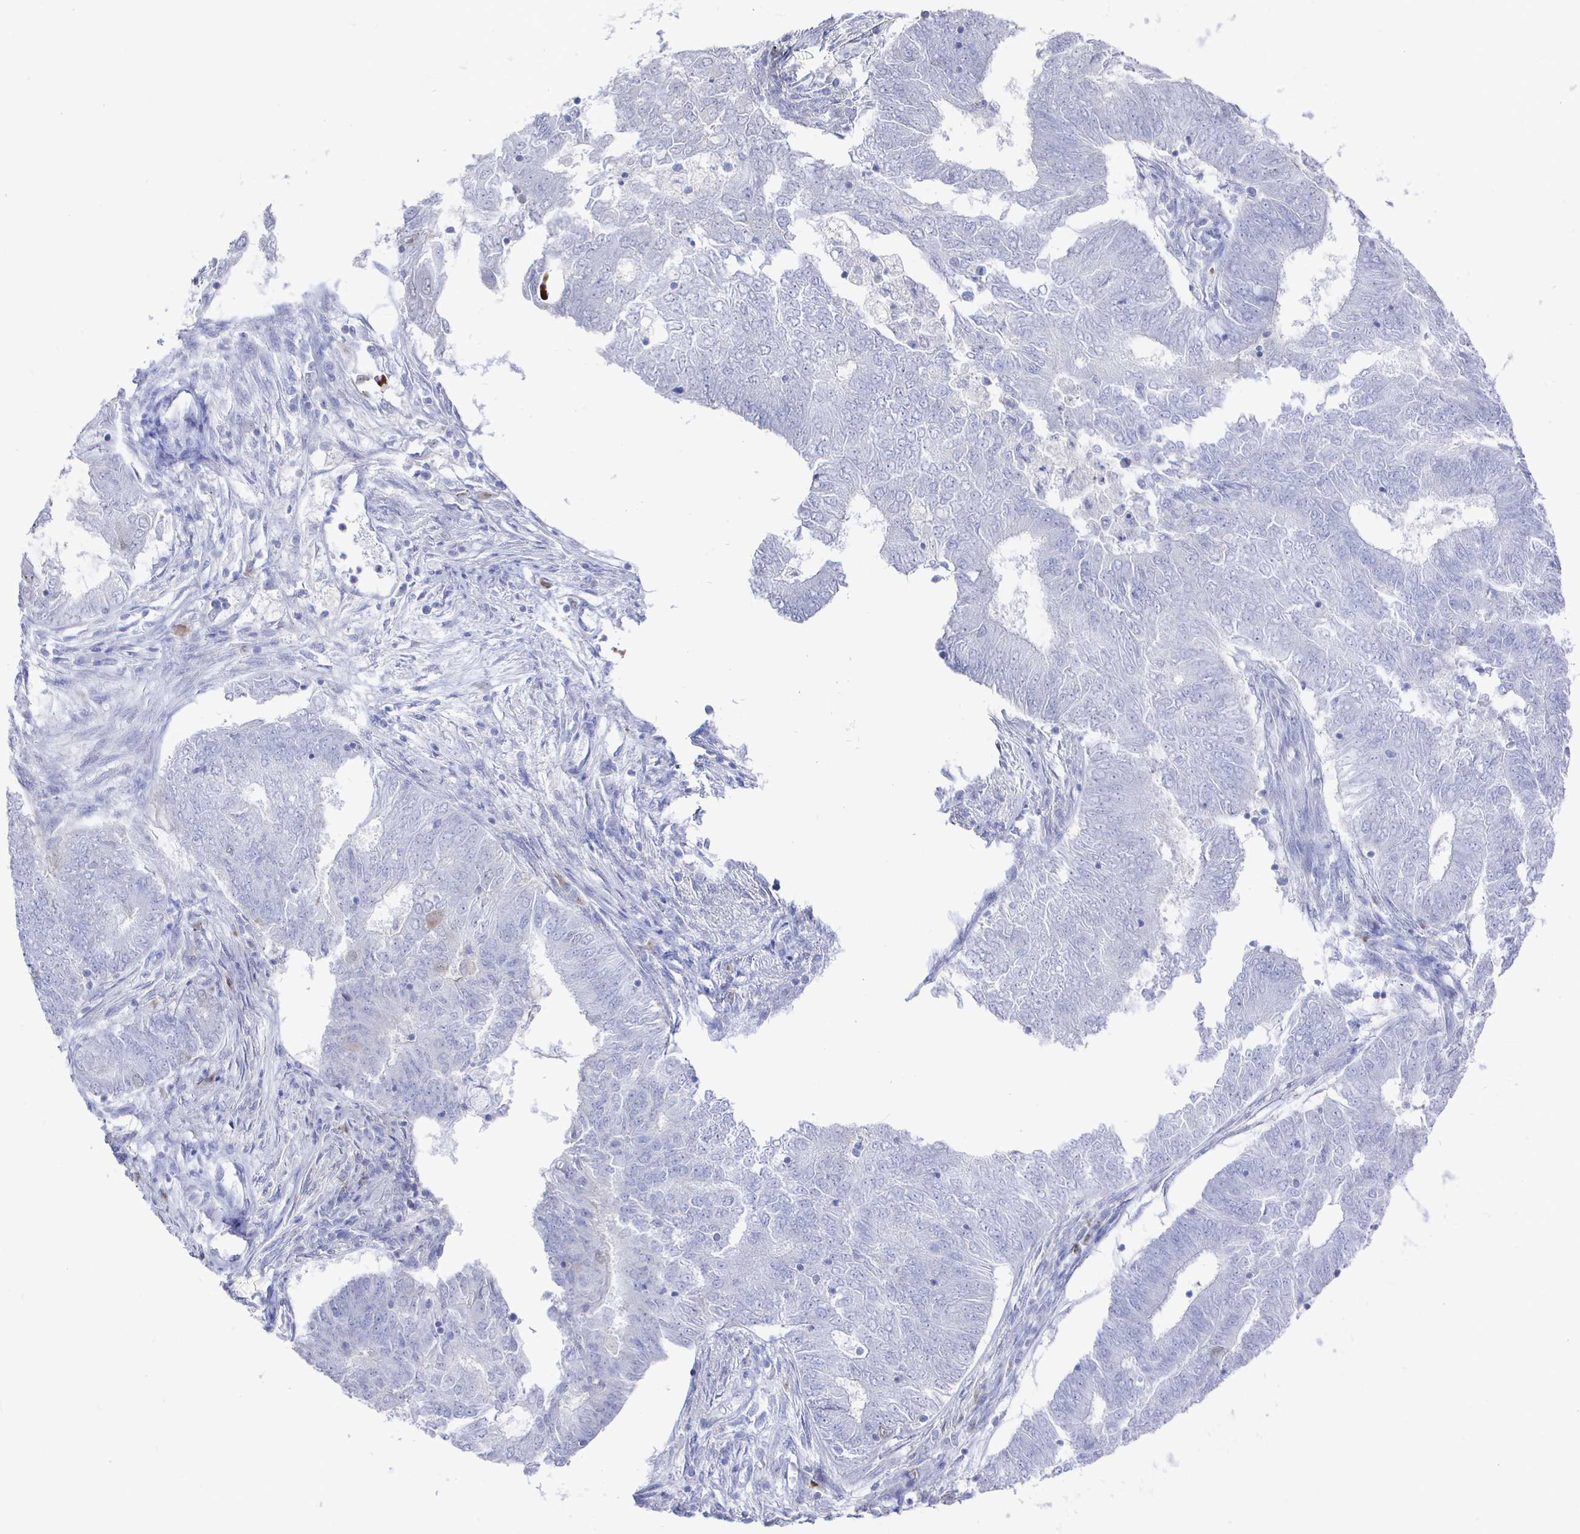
{"staining": {"intensity": "negative", "quantity": "none", "location": "none"}, "tissue": "endometrial cancer", "cell_type": "Tumor cells", "image_type": "cancer", "snomed": [{"axis": "morphology", "description": "Adenocarcinoma, NOS"}, {"axis": "topography", "description": "Endometrium"}], "caption": "Immunohistochemical staining of adenocarcinoma (endometrial) exhibits no significant expression in tumor cells.", "gene": "LRRC23", "patient": {"sex": "female", "age": 62}}